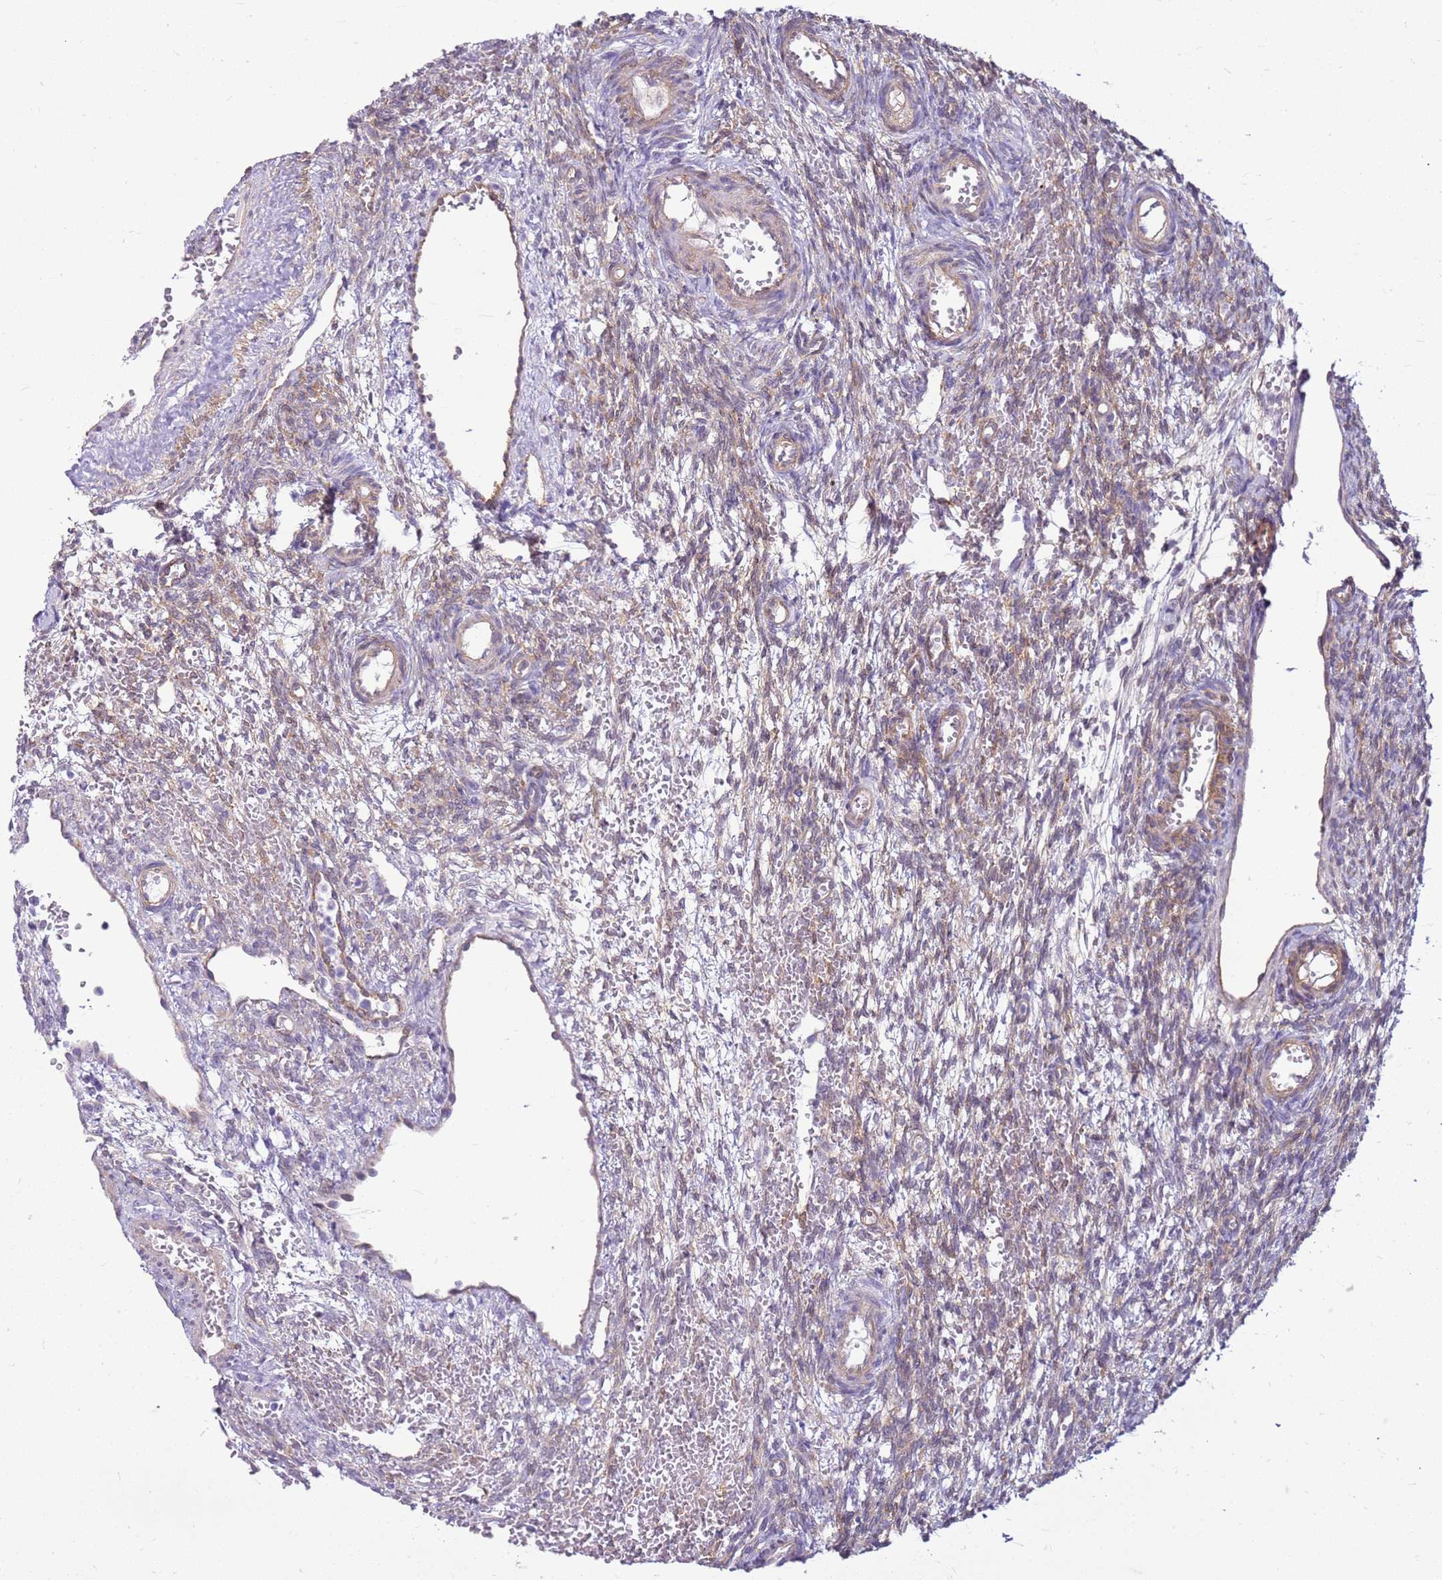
{"staining": {"intensity": "moderate", "quantity": ">75%", "location": "cytoplasmic/membranous"}, "tissue": "ovary", "cell_type": "Ovarian stroma cells", "image_type": "normal", "snomed": [{"axis": "morphology", "description": "Normal tissue, NOS"}, {"axis": "topography", "description": "Ovary"}], "caption": "IHC micrograph of normal ovary: ovary stained using immunohistochemistry (IHC) shows medium levels of moderate protein expression localized specifically in the cytoplasmic/membranous of ovarian stroma cells, appearing as a cytoplasmic/membranous brown color.", "gene": "HSPB1", "patient": {"sex": "female", "age": 39}}